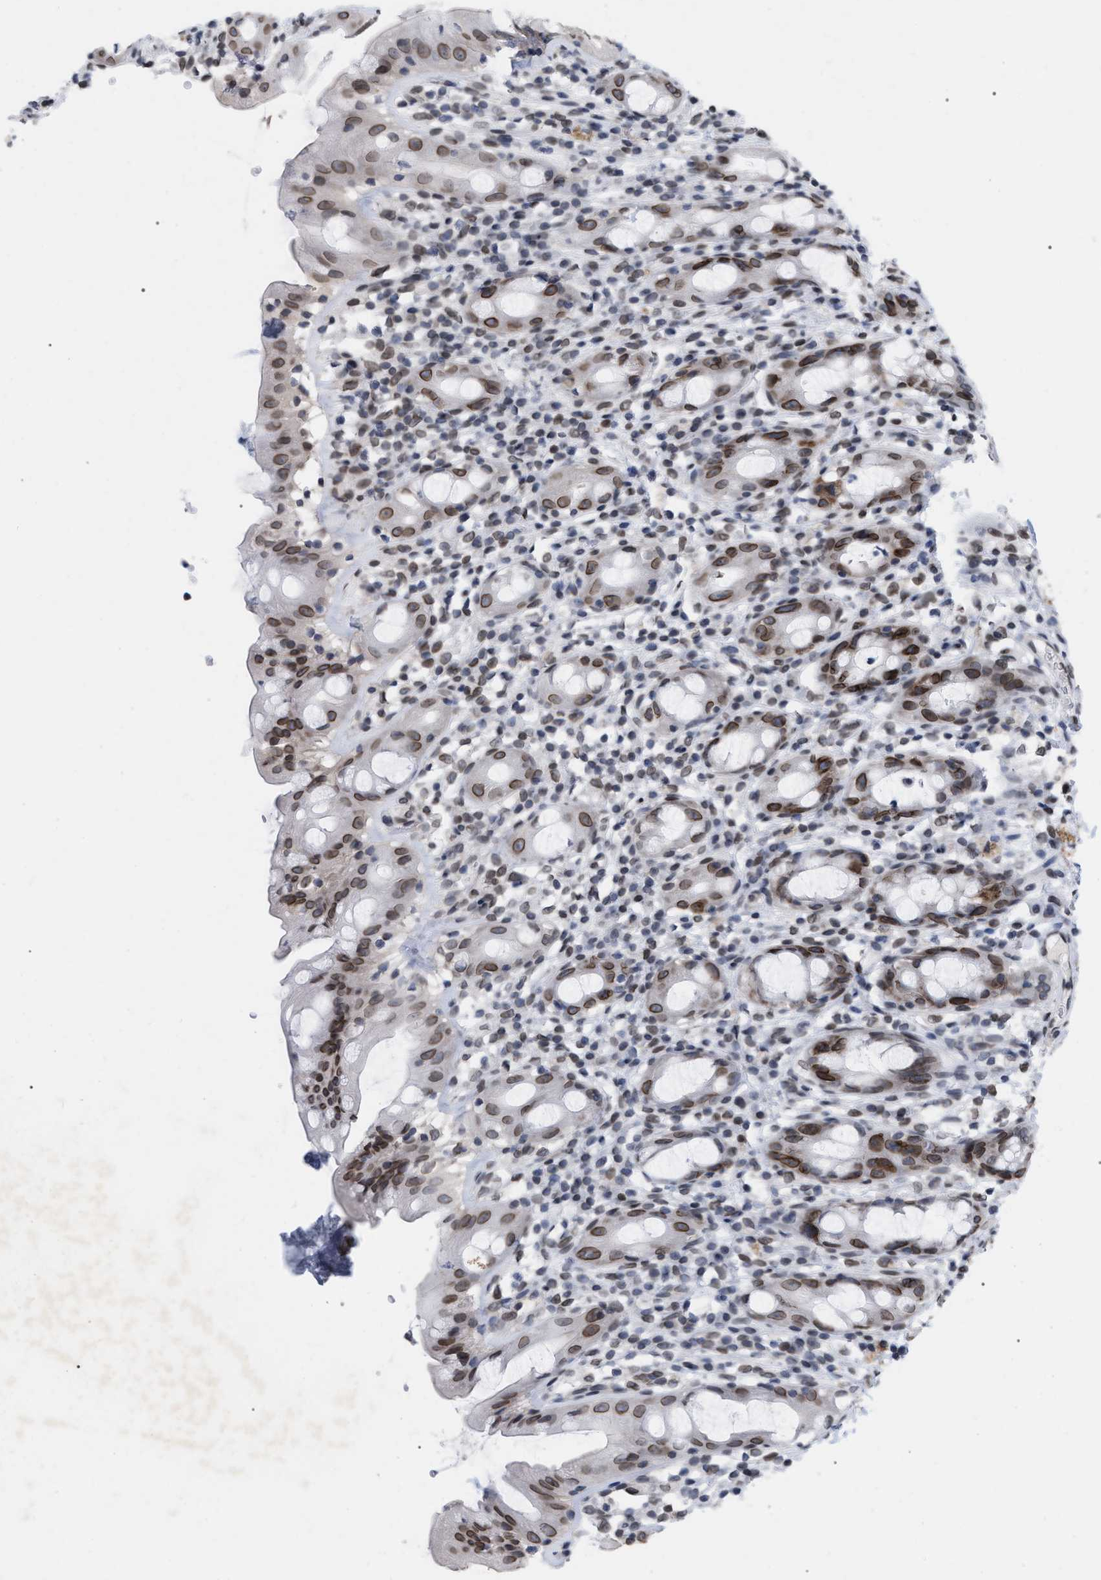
{"staining": {"intensity": "moderate", "quantity": ">75%", "location": "cytoplasmic/membranous,nuclear"}, "tissue": "rectum", "cell_type": "Glandular cells", "image_type": "normal", "snomed": [{"axis": "morphology", "description": "Normal tissue, NOS"}, {"axis": "topography", "description": "Rectum"}], "caption": "Rectum stained with DAB IHC demonstrates medium levels of moderate cytoplasmic/membranous,nuclear expression in about >75% of glandular cells. (IHC, brightfield microscopy, high magnification).", "gene": "TPR", "patient": {"sex": "male", "age": 44}}